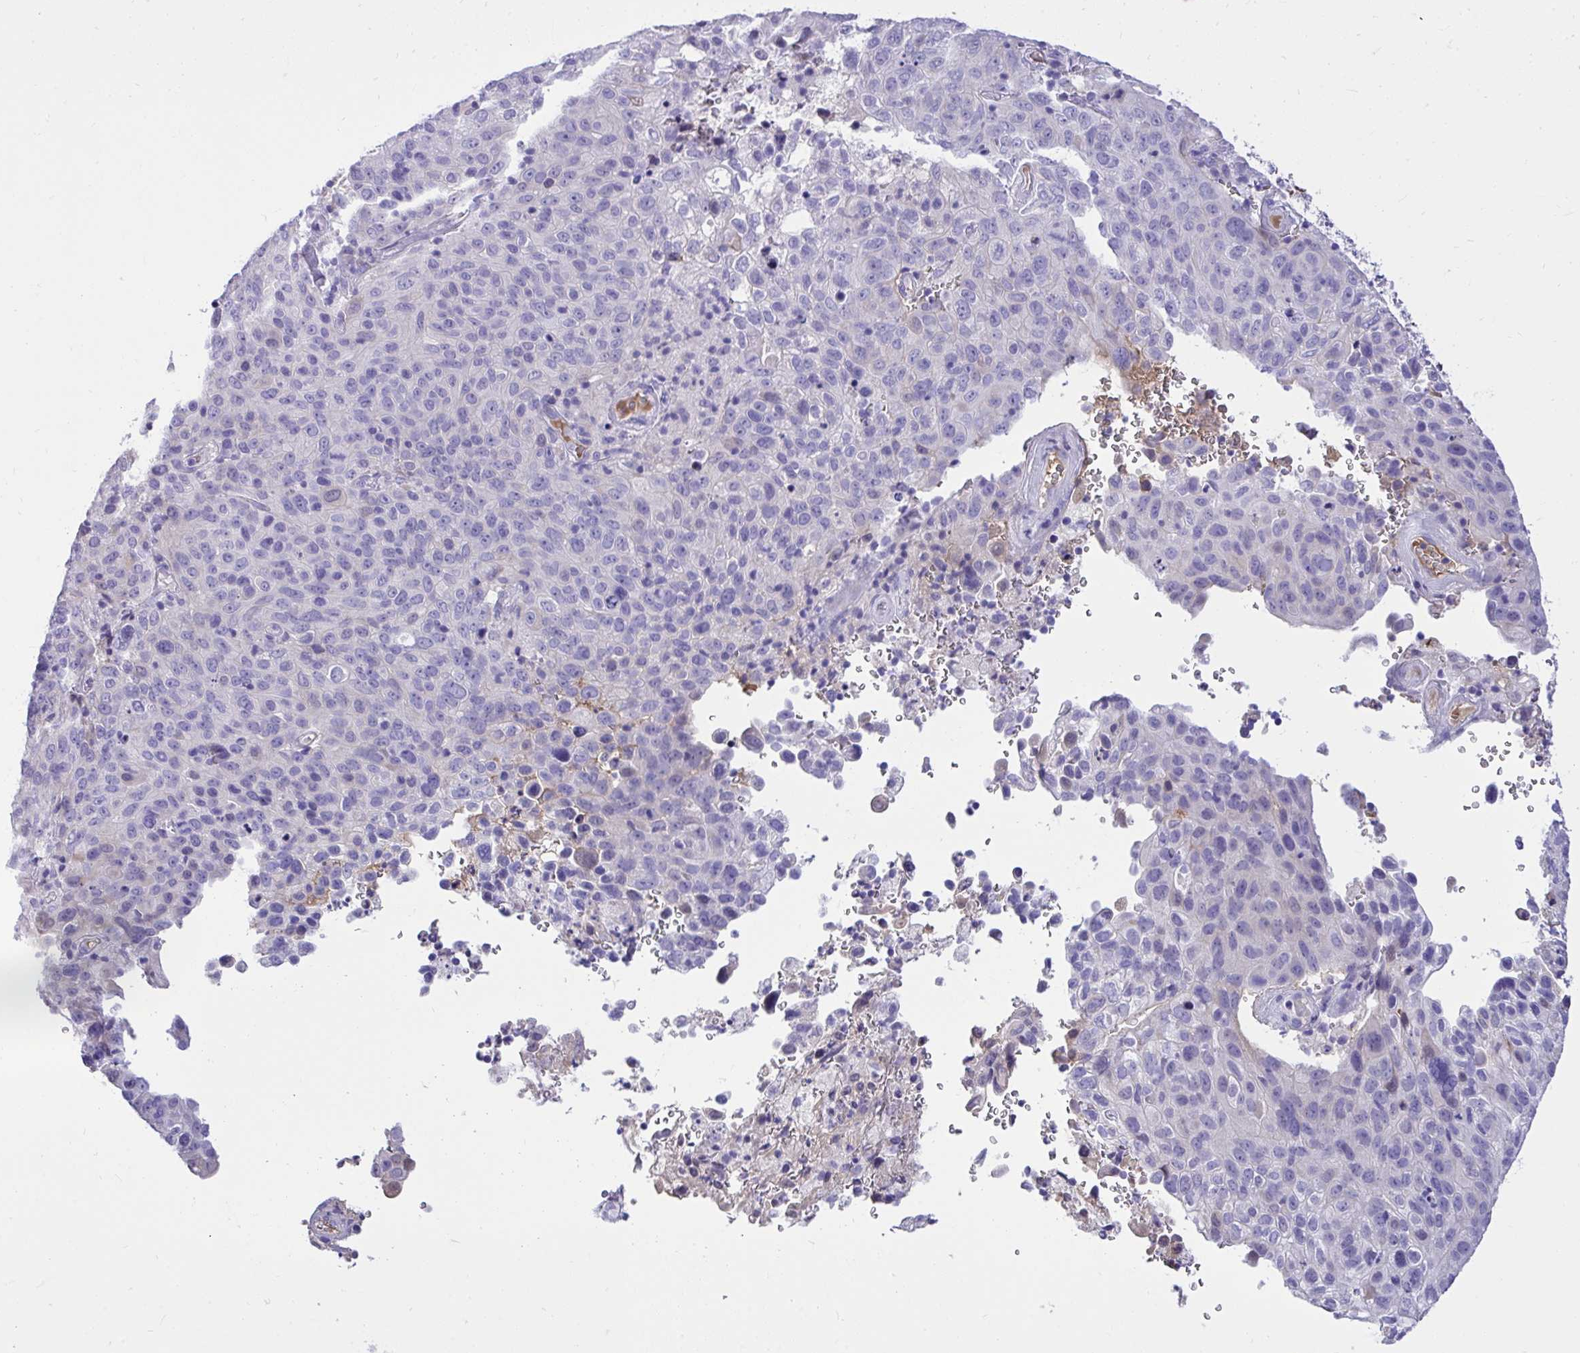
{"staining": {"intensity": "negative", "quantity": "none", "location": "none"}, "tissue": "cervical cancer", "cell_type": "Tumor cells", "image_type": "cancer", "snomed": [{"axis": "morphology", "description": "Squamous cell carcinoma, NOS"}, {"axis": "topography", "description": "Cervix"}], "caption": "Immunohistochemistry micrograph of human cervical cancer (squamous cell carcinoma) stained for a protein (brown), which shows no positivity in tumor cells.", "gene": "HRG", "patient": {"sex": "female", "age": 44}}